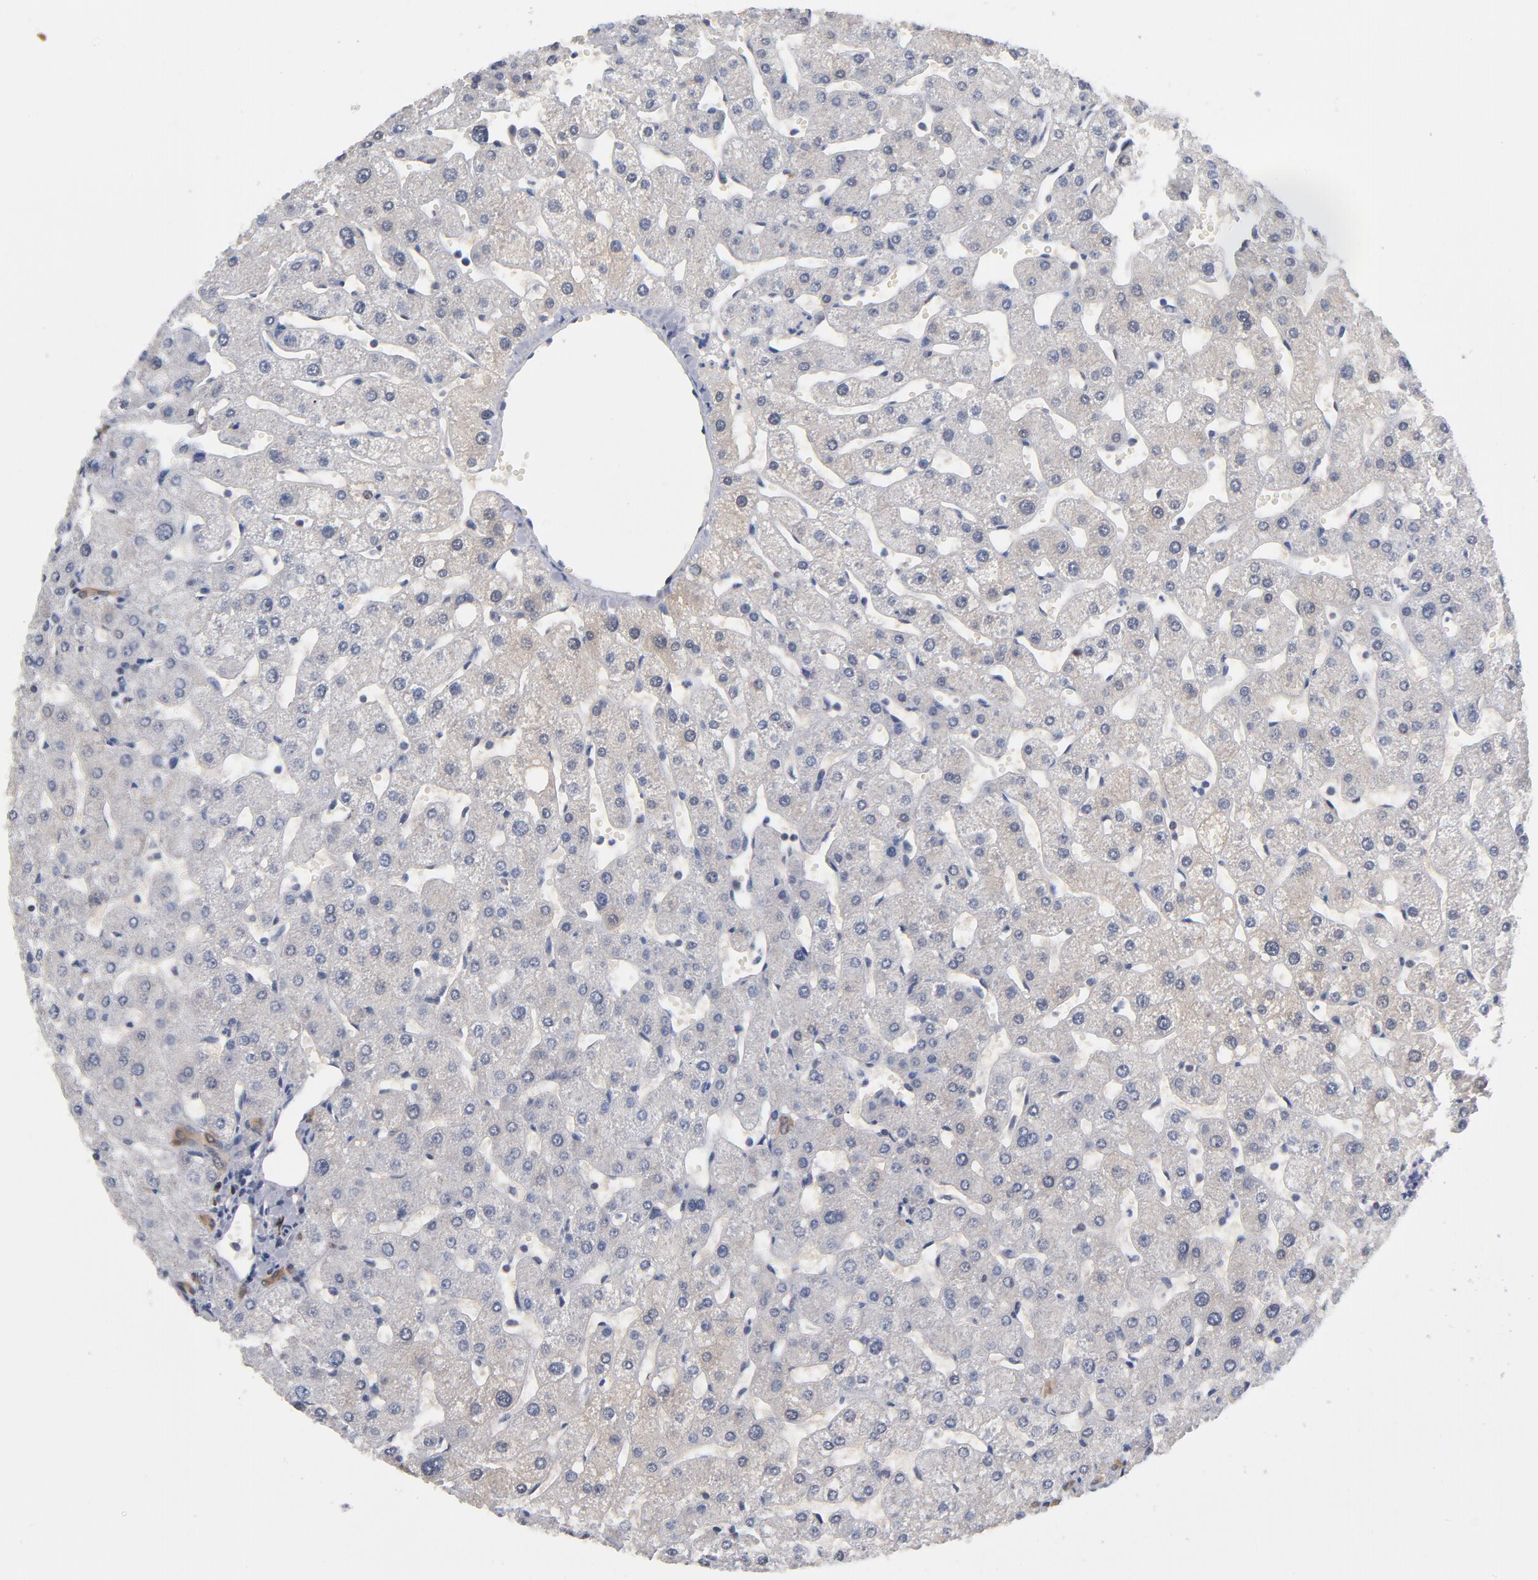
{"staining": {"intensity": "weak", "quantity": ">75%", "location": "cytoplasmic/membranous"}, "tissue": "liver", "cell_type": "Cholangiocytes", "image_type": "normal", "snomed": [{"axis": "morphology", "description": "Normal tissue, NOS"}, {"axis": "topography", "description": "Liver"}], "caption": "Liver stained with IHC exhibits weak cytoplasmic/membranous positivity in approximately >75% of cholangiocytes.", "gene": "MIF", "patient": {"sex": "male", "age": 67}}